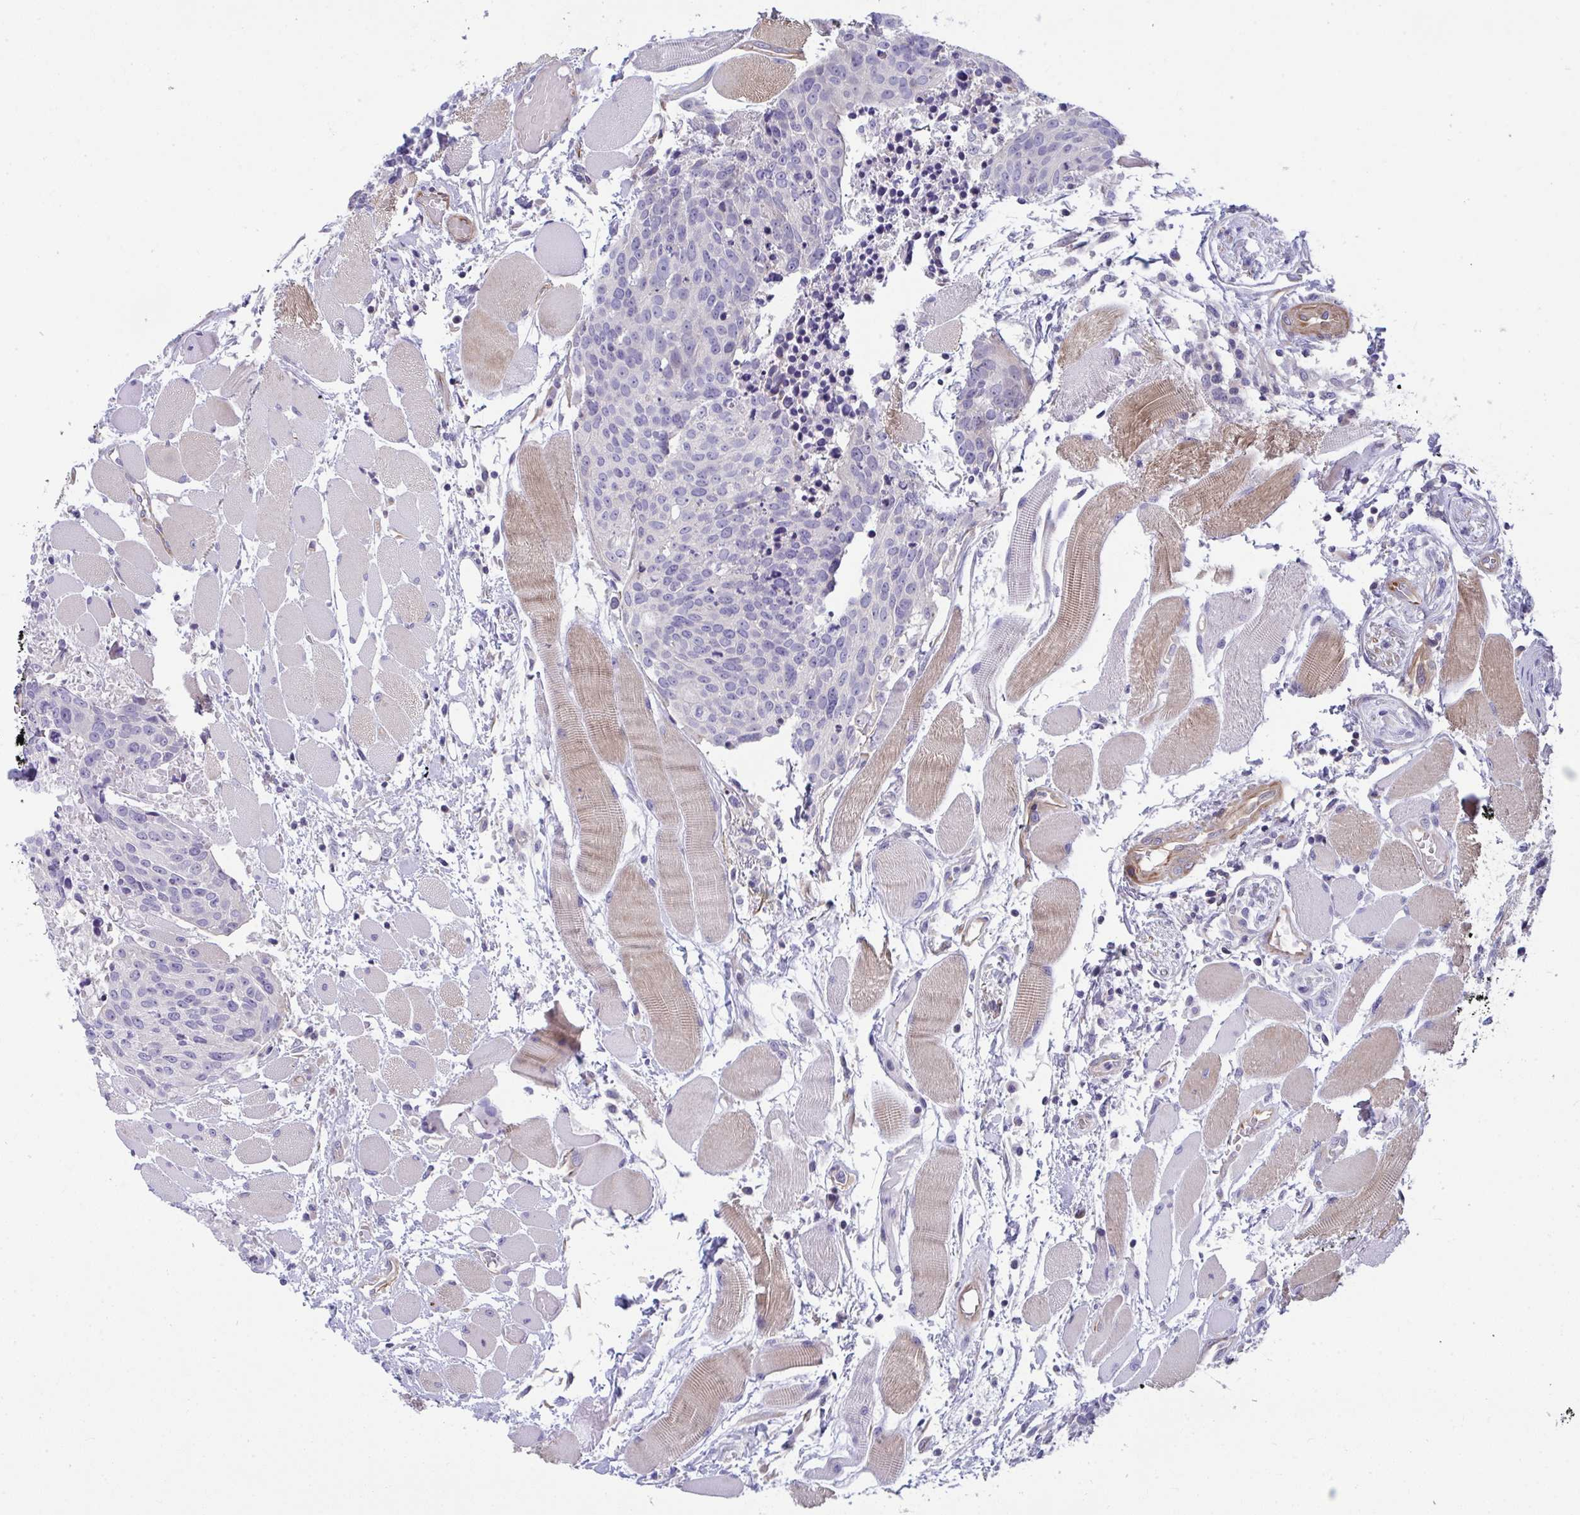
{"staining": {"intensity": "negative", "quantity": "none", "location": "none"}, "tissue": "head and neck cancer", "cell_type": "Tumor cells", "image_type": "cancer", "snomed": [{"axis": "morphology", "description": "Squamous cell carcinoma, NOS"}, {"axis": "topography", "description": "Oral tissue"}, {"axis": "topography", "description": "Head-Neck"}], "caption": "This is an IHC micrograph of head and neck cancer. There is no positivity in tumor cells.", "gene": "MYL12A", "patient": {"sex": "male", "age": 64}}